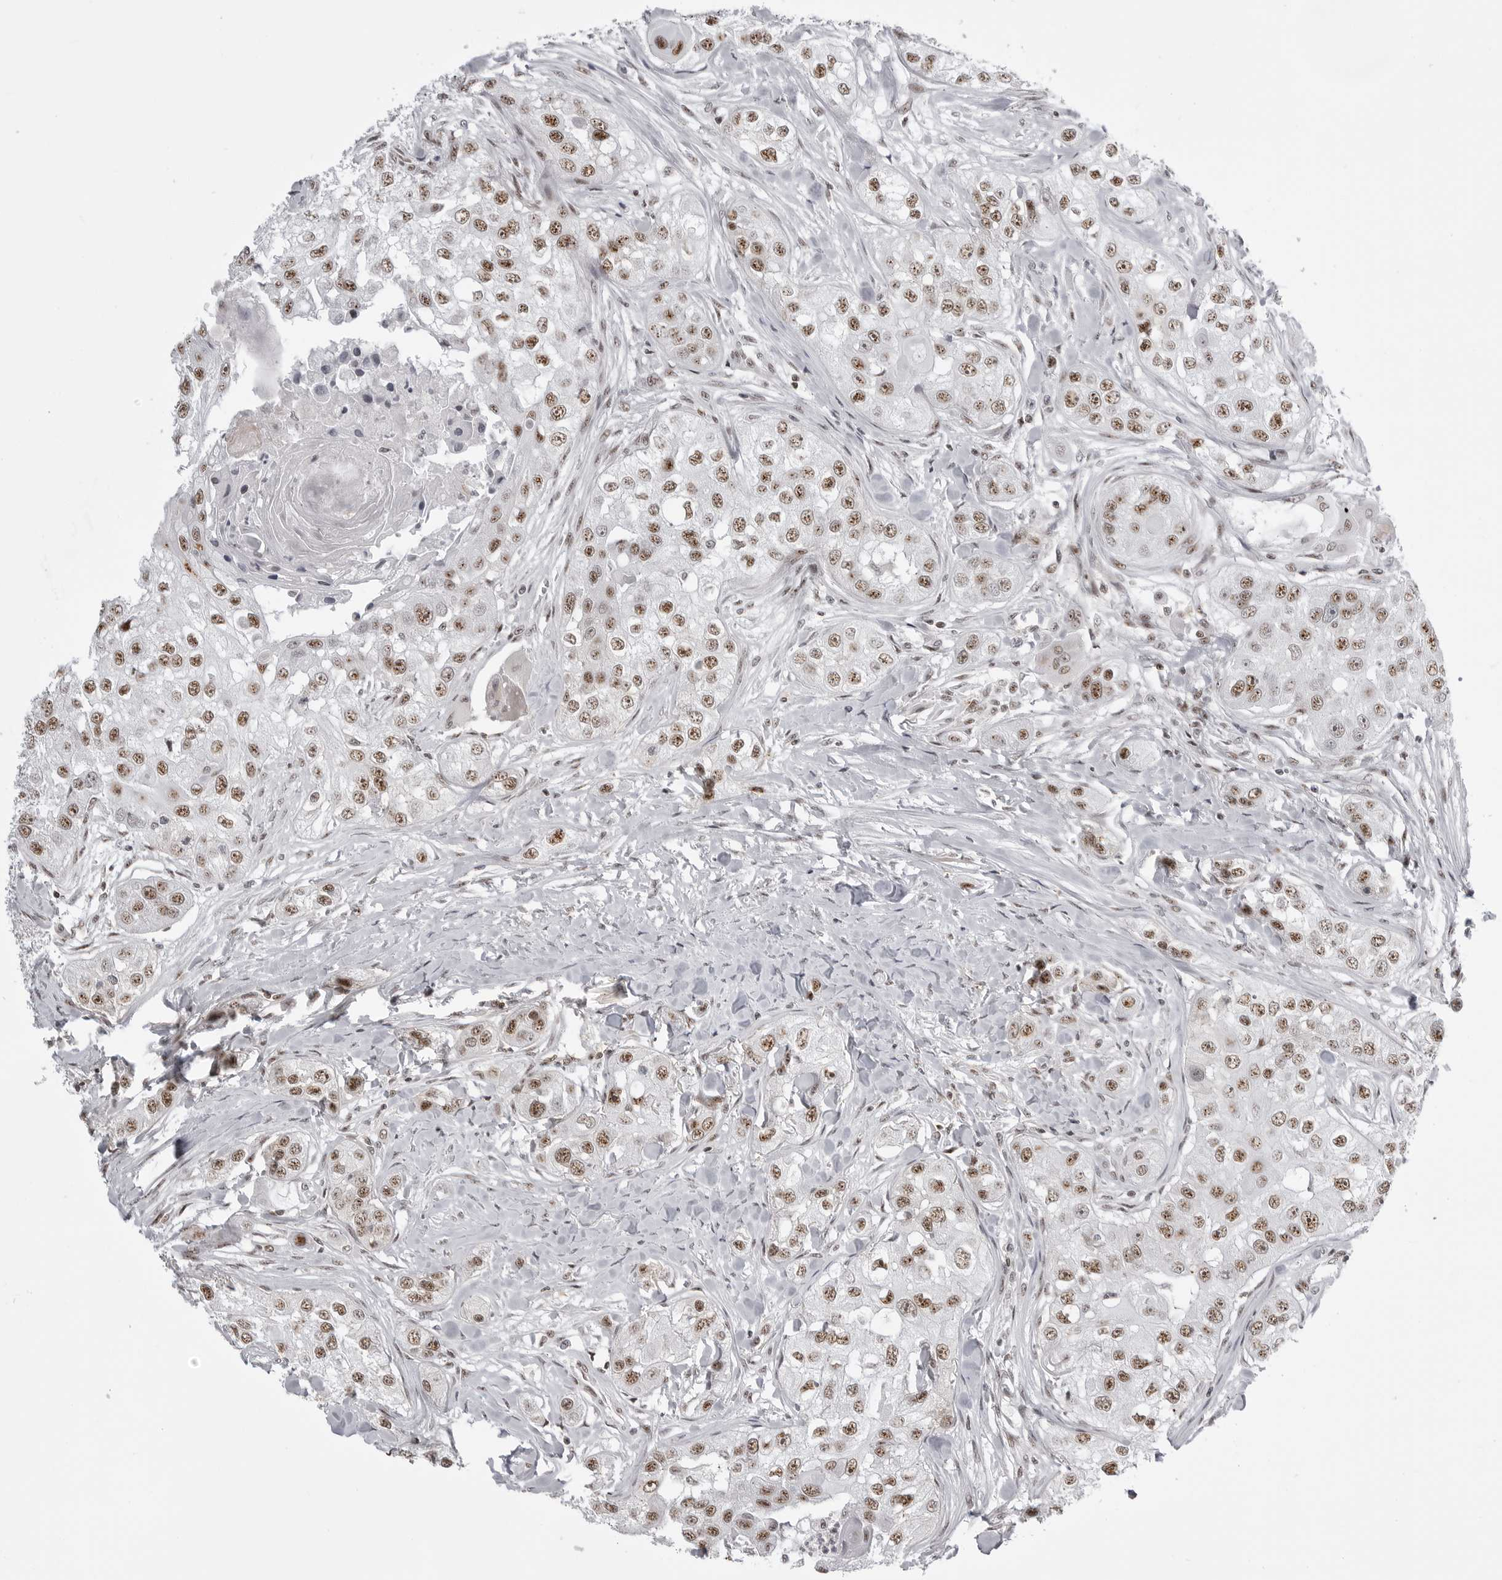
{"staining": {"intensity": "moderate", "quantity": ">75%", "location": "nuclear"}, "tissue": "head and neck cancer", "cell_type": "Tumor cells", "image_type": "cancer", "snomed": [{"axis": "morphology", "description": "Normal tissue, NOS"}, {"axis": "morphology", "description": "Squamous cell carcinoma, NOS"}, {"axis": "topography", "description": "Skeletal muscle"}, {"axis": "topography", "description": "Head-Neck"}], "caption": "Tumor cells demonstrate moderate nuclear expression in about >75% of cells in squamous cell carcinoma (head and neck).", "gene": "WRAP53", "patient": {"sex": "male", "age": 51}}